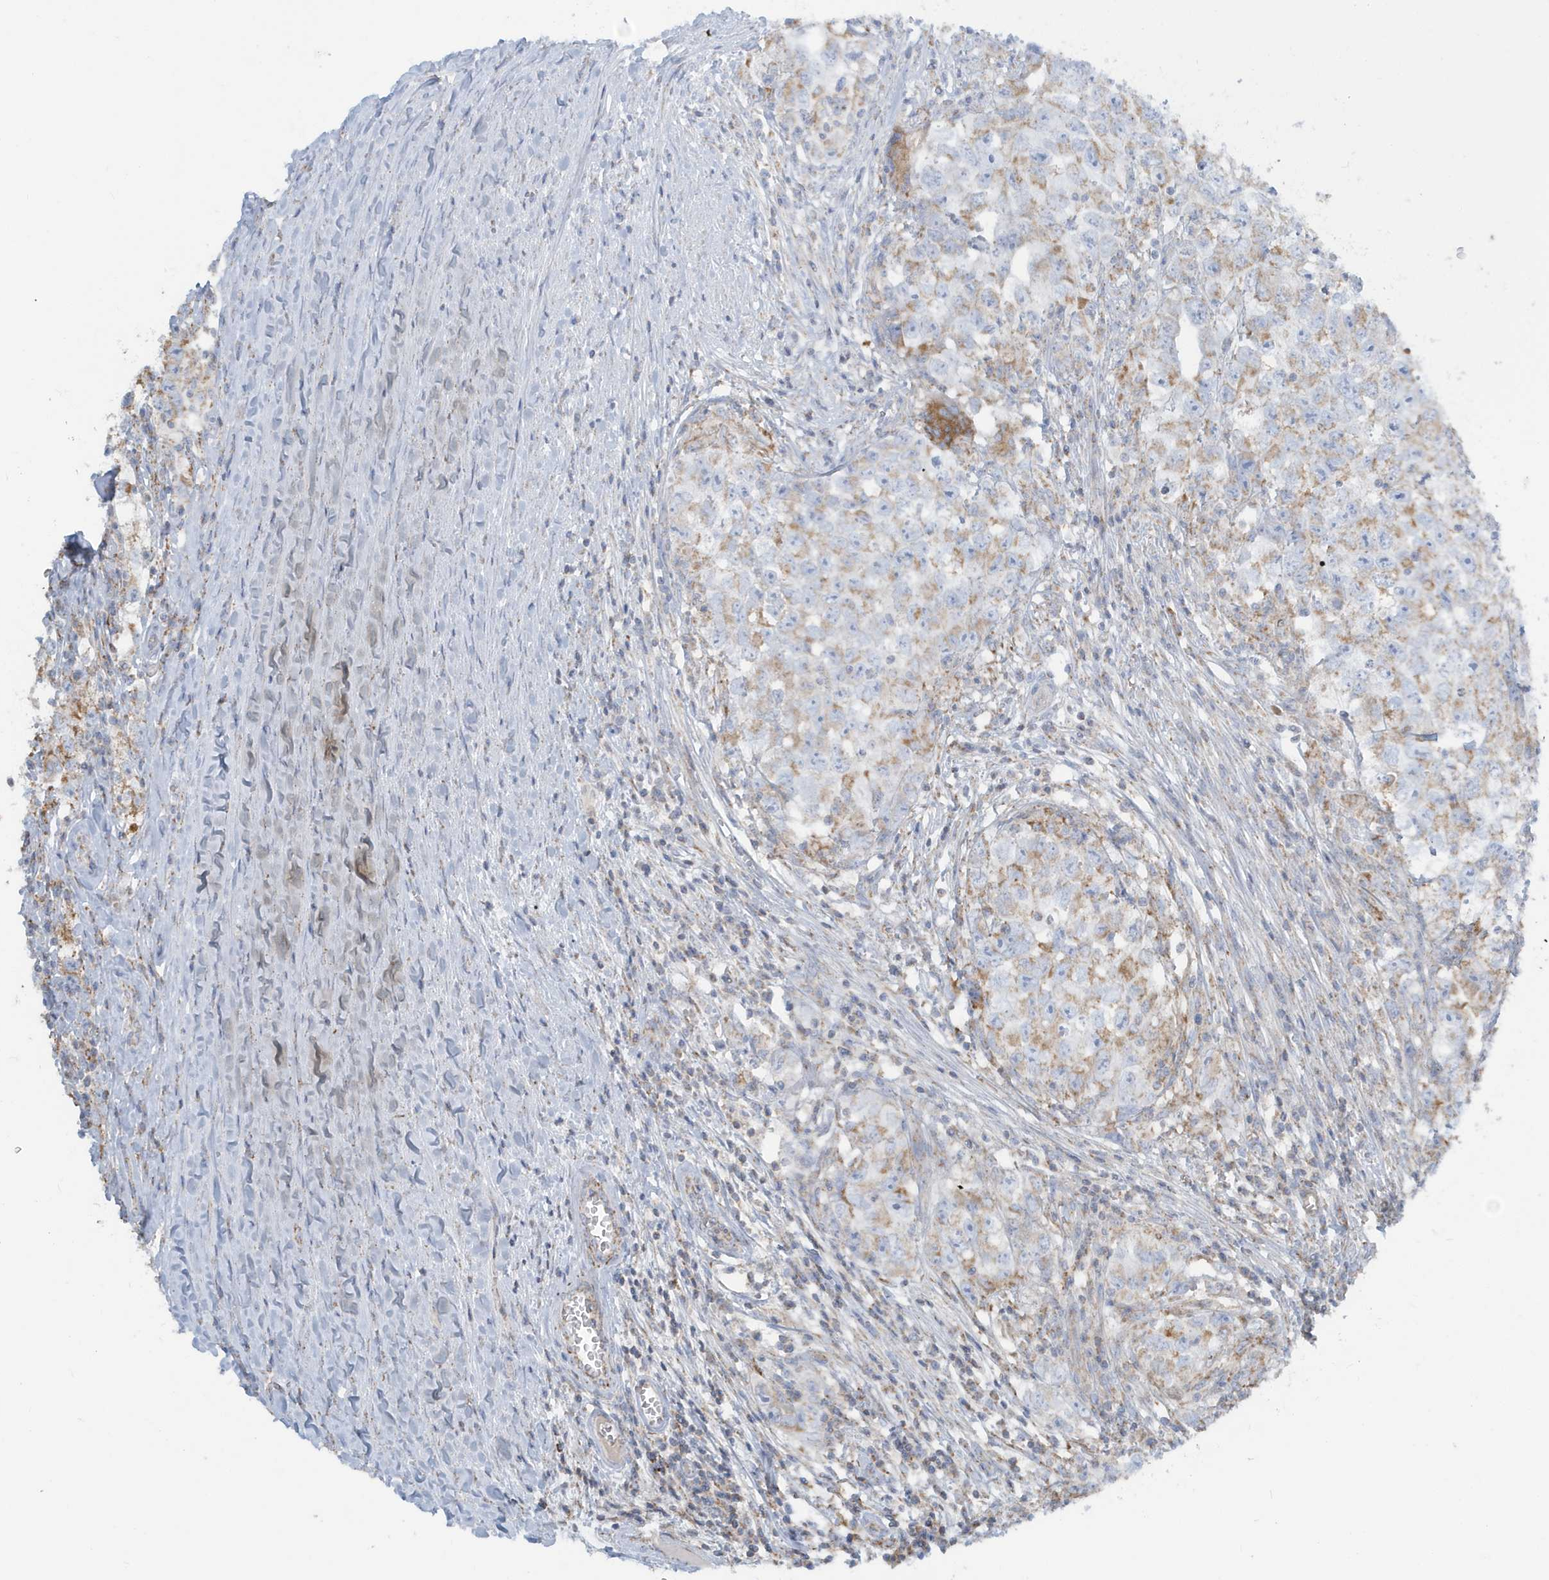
{"staining": {"intensity": "moderate", "quantity": "<25%", "location": "cytoplasmic/membranous"}, "tissue": "testis cancer", "cell_type": "Tumor cells", "image_type": "cancer", "snomed": [{"axis": "morphology", "description": "Seminoma, NOS"}, {"axis": "morphology", "description": "Carcinoma, Embryonal, NOS"}, {"axis": "topography", "description": "Testis"}], "caption": "Protein expression analysis of testis embryonal carcinoma displays moderate cytoplasmic/membranous expression in approximately <25% of tumor cells.", "gene": "RAB11FIP3", "patient": {"sex": "male", "age": 43}}